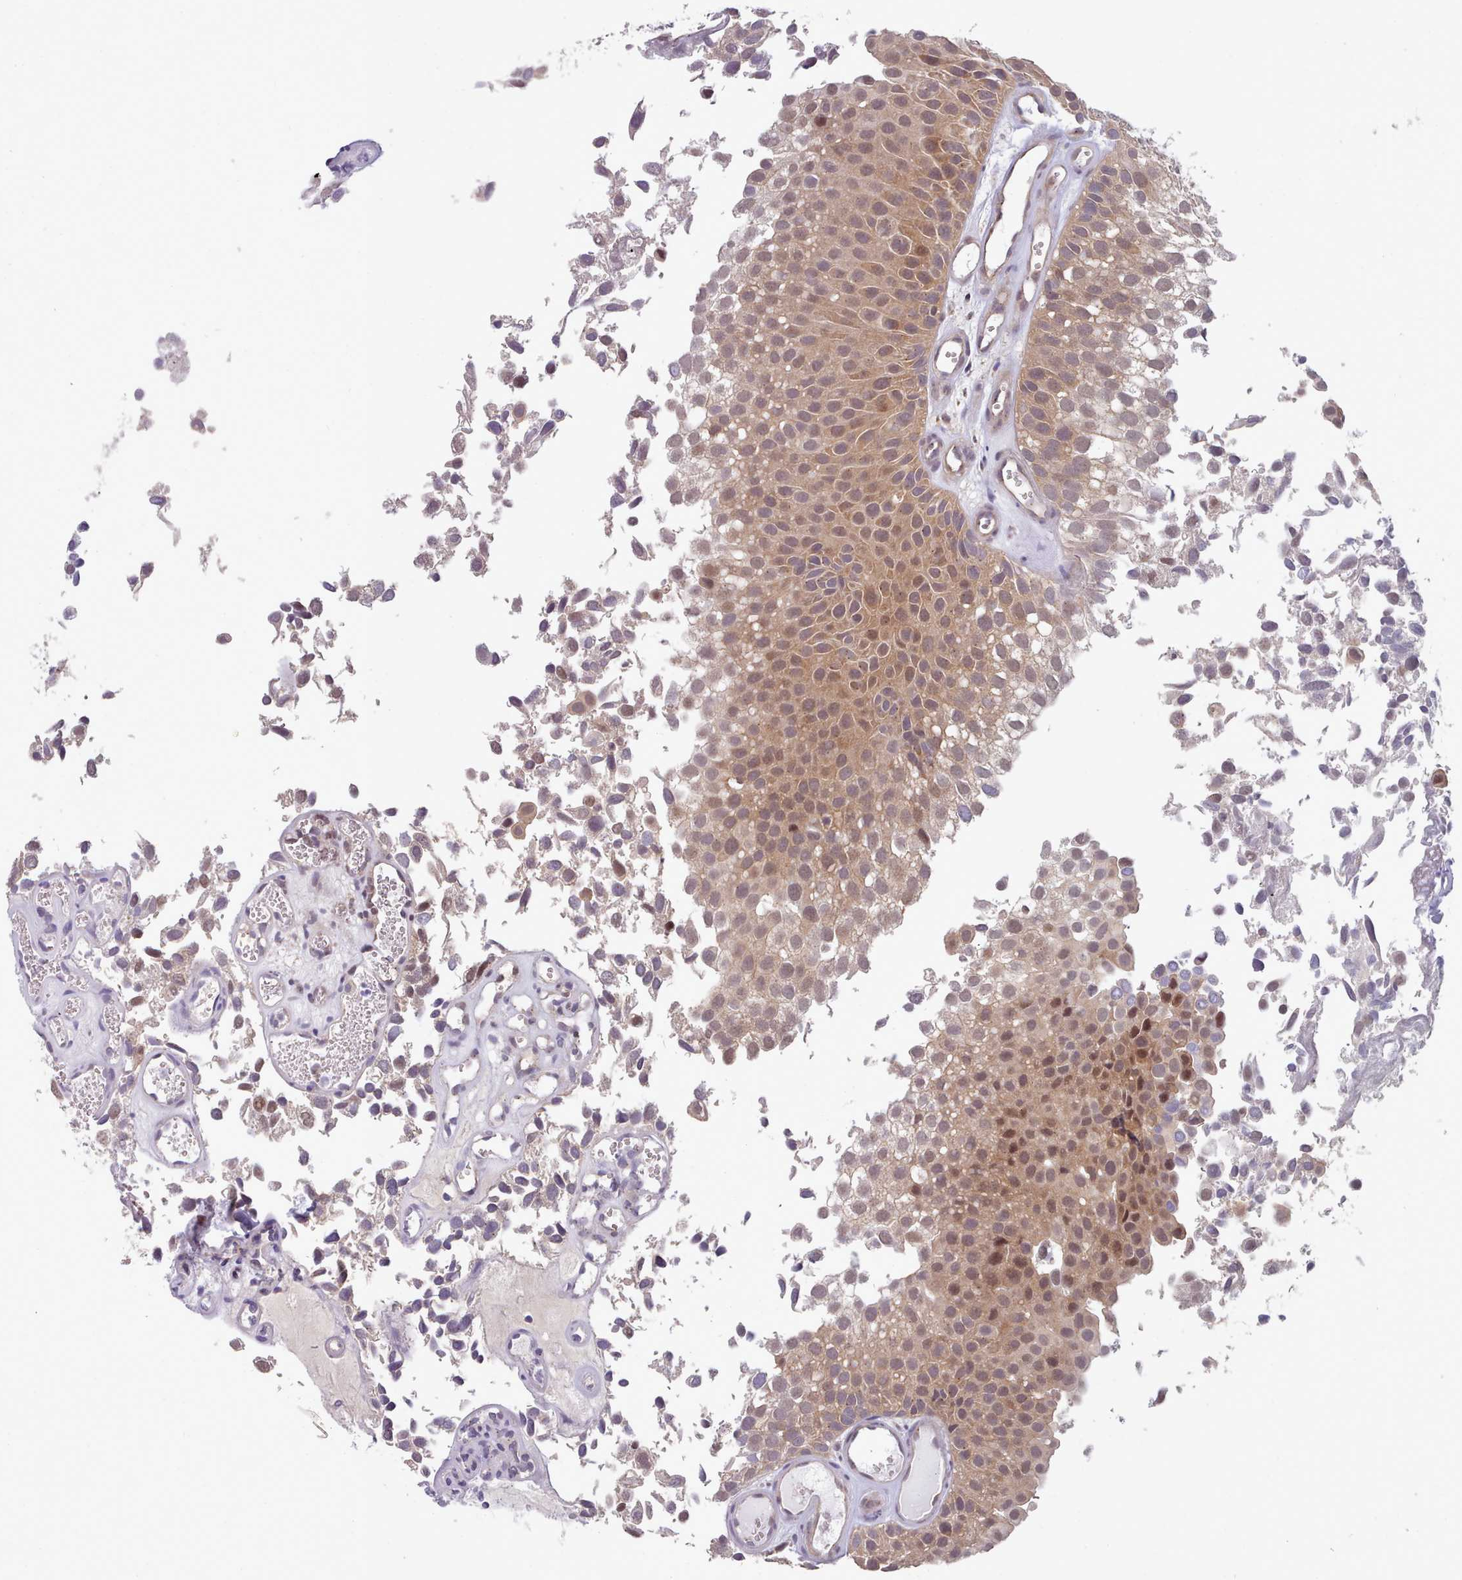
{"staining": {"intensity": "moderate", "quantity": ">75%", "location": "cytoplasmic/membranous,nuclear"}, "tissue": "urothelial cancer", "cell_type": "Tumor cells", "image_type": "cancer", "snomed": [{"axis": "morphology", "description": "Urothelial carcinoma, Low grade"}, {"axis": "topography", "description": "Urinary bladder"}], "caption": "Urothelial carcinoma (low-grade) stained for a protein shows moderate cytoplasmic/membranous and nuclear positivity in tumor cells.", "gene": "CES3", "patient": {"sex": "male", "age": 88}}